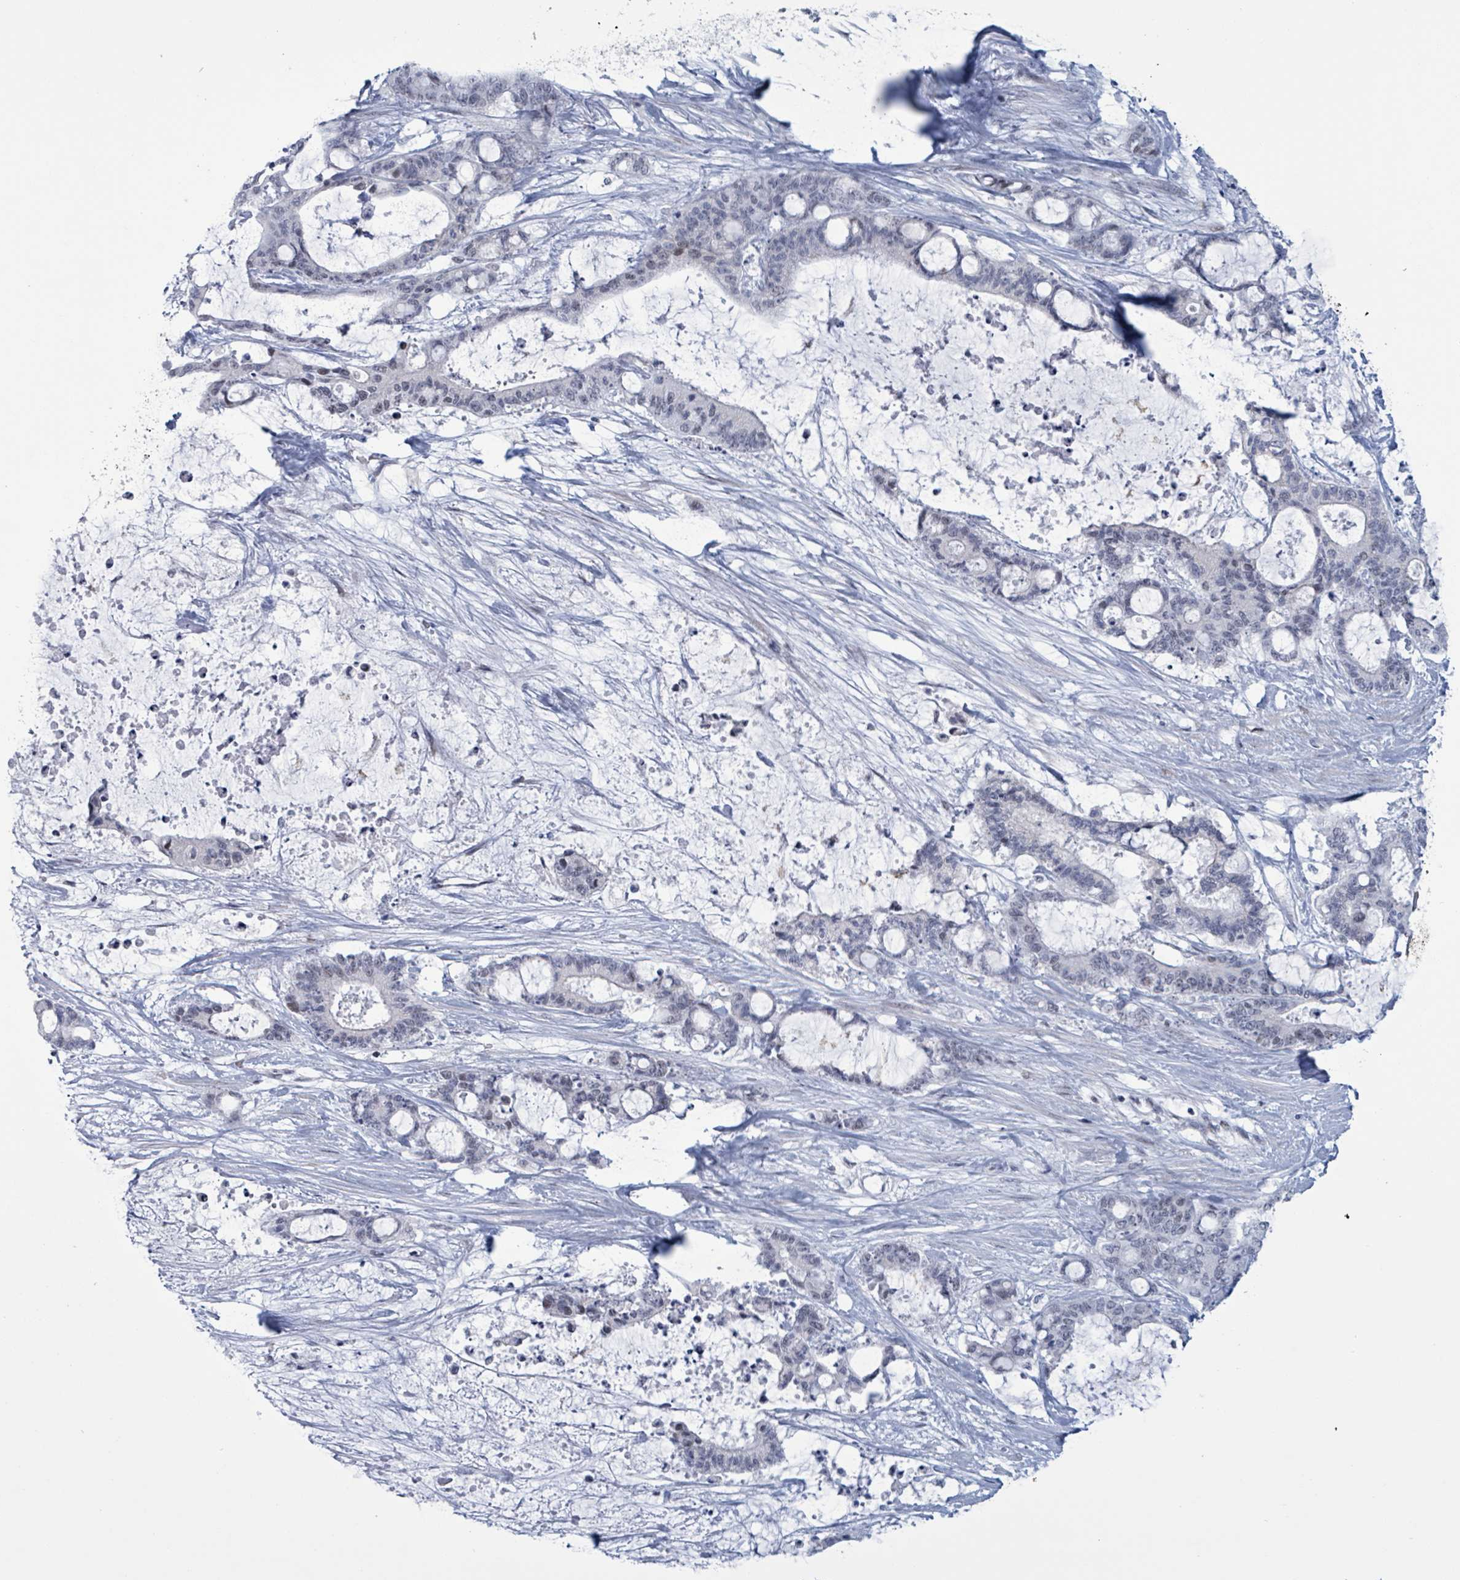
{"staining": {"intensity": "weak", "quantity": "<25%", "location": "nuclear"}, "tissue": "liver cancer", "cell_type": "Tumor cells", "image_type": "cancer", "snomed": [{"axis": "morphology", "description": "Normal tissue, NOS"}, {"axis": "morphology", "description": "Cholangiocarcinoma"}, {"axis": "topography", "description": "Liver"}, {"axis": "topography", "description": "Peripheral nerve tissue"}], "caption": "High power microscopy photomicrograph of an immunohistochemistry photomicrograph of liver cancer (cholangiocarcinoma), revealing no significant positivity in tumor cells. The staining was performed using DAB (3,3'-diaminobenzidine) to visualize the protein expression in brown, while the nuclei were stained in blue with hematoxylin (Magnification: 20x).", "gene": "CT45A5", "patient": {"sex": "female", "age": 73}}